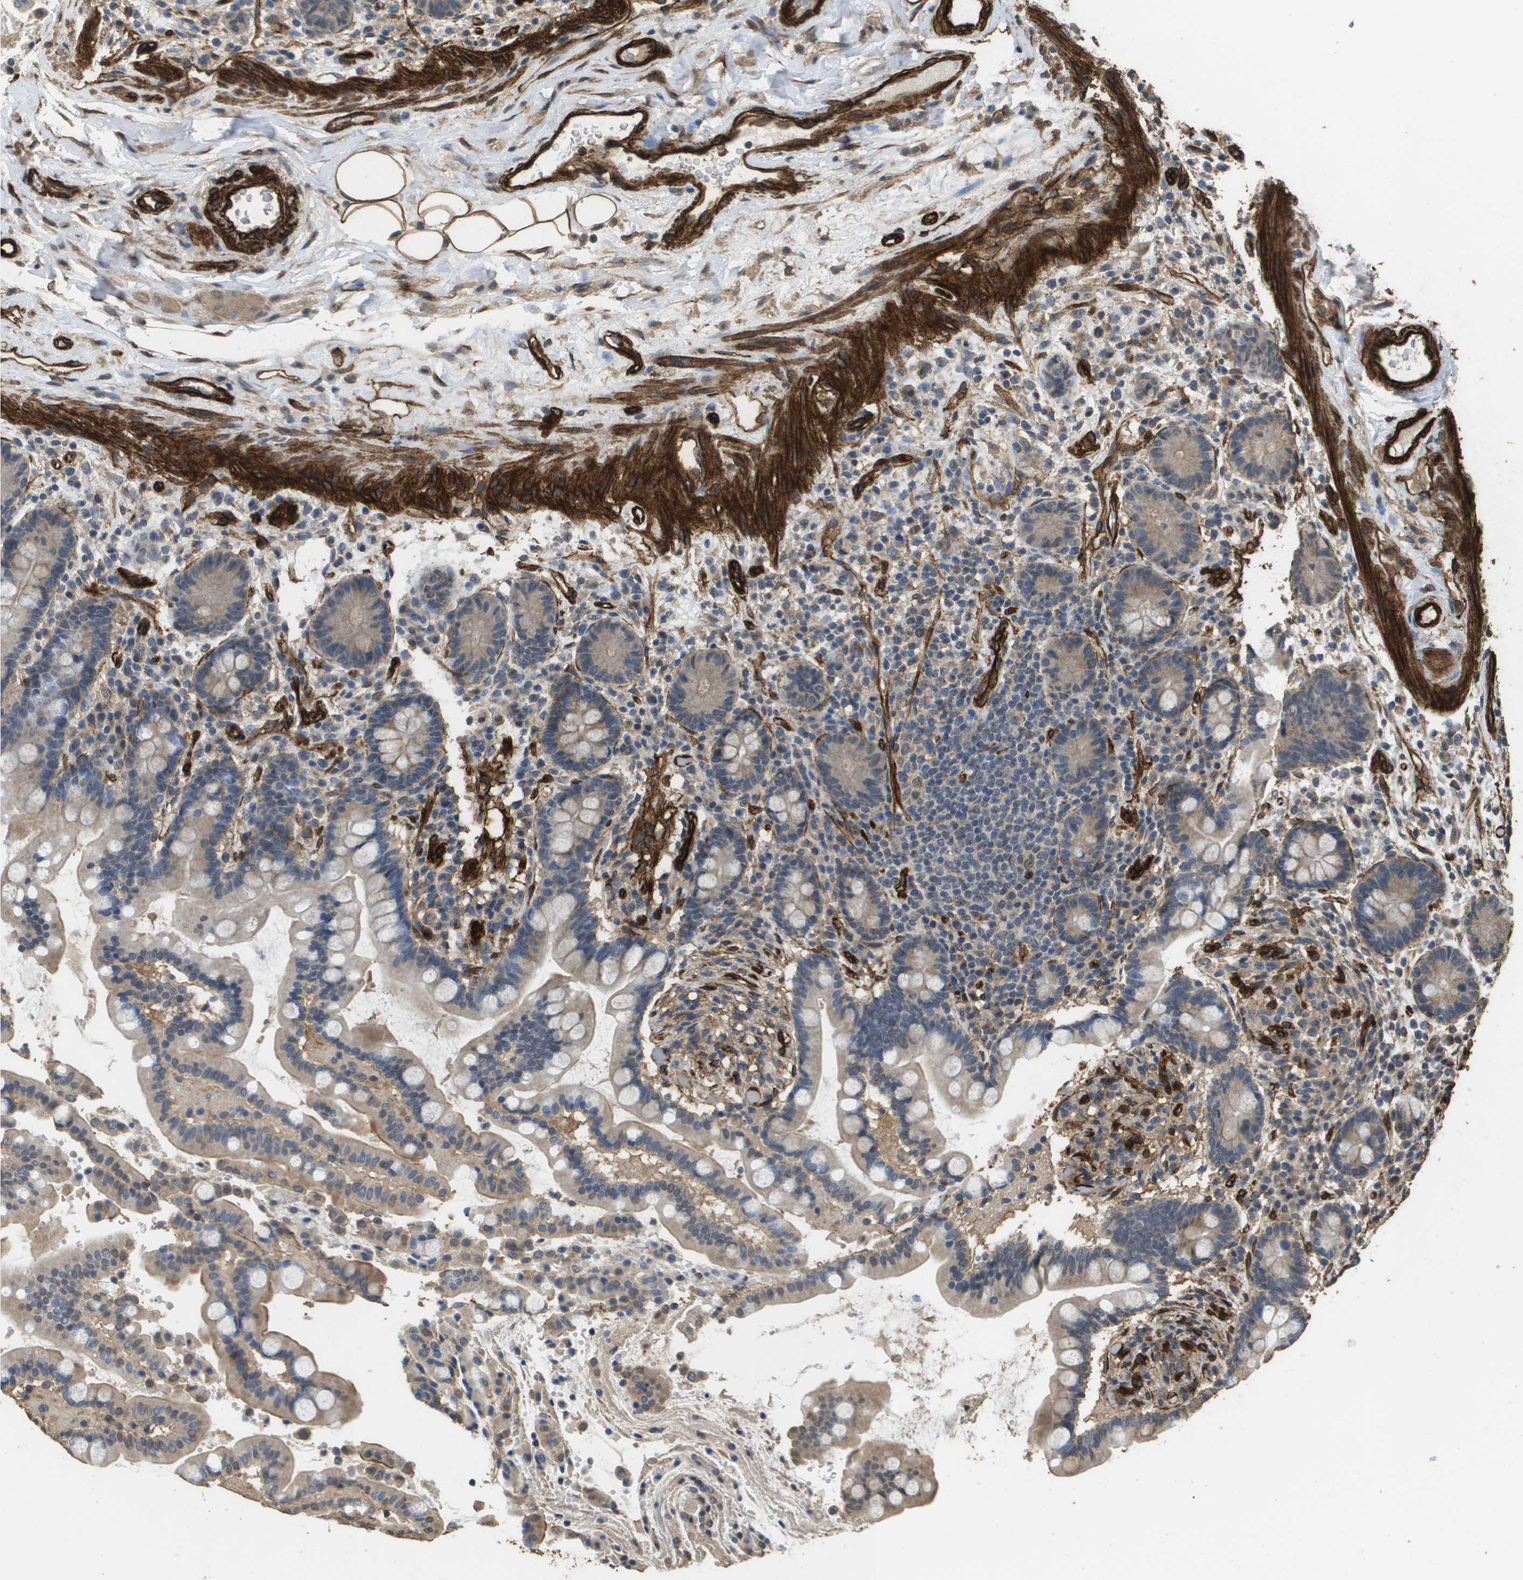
{"staining": {"intensity": "strong", "quantity": ">75%", "location": "cytoplasmic/membranous"}, "tissue": "colon", "cell_type": "Endothelial cells", "image_type": "normal", "snomed": [{"axis": "morphology", "description": "Normal tissue, NOS"}, {"axis": "topography", "description": "Colon"}], "caption": "The image reveals staining of benign colon, revealing strong cytoplasmic/membranous protein staining (brown color) within endothelial cells. (DAB = brown stain, brightfield microscopy at high magnification).", "gene": "AAMP", "patient": {"sex": "male", "age": 73}}